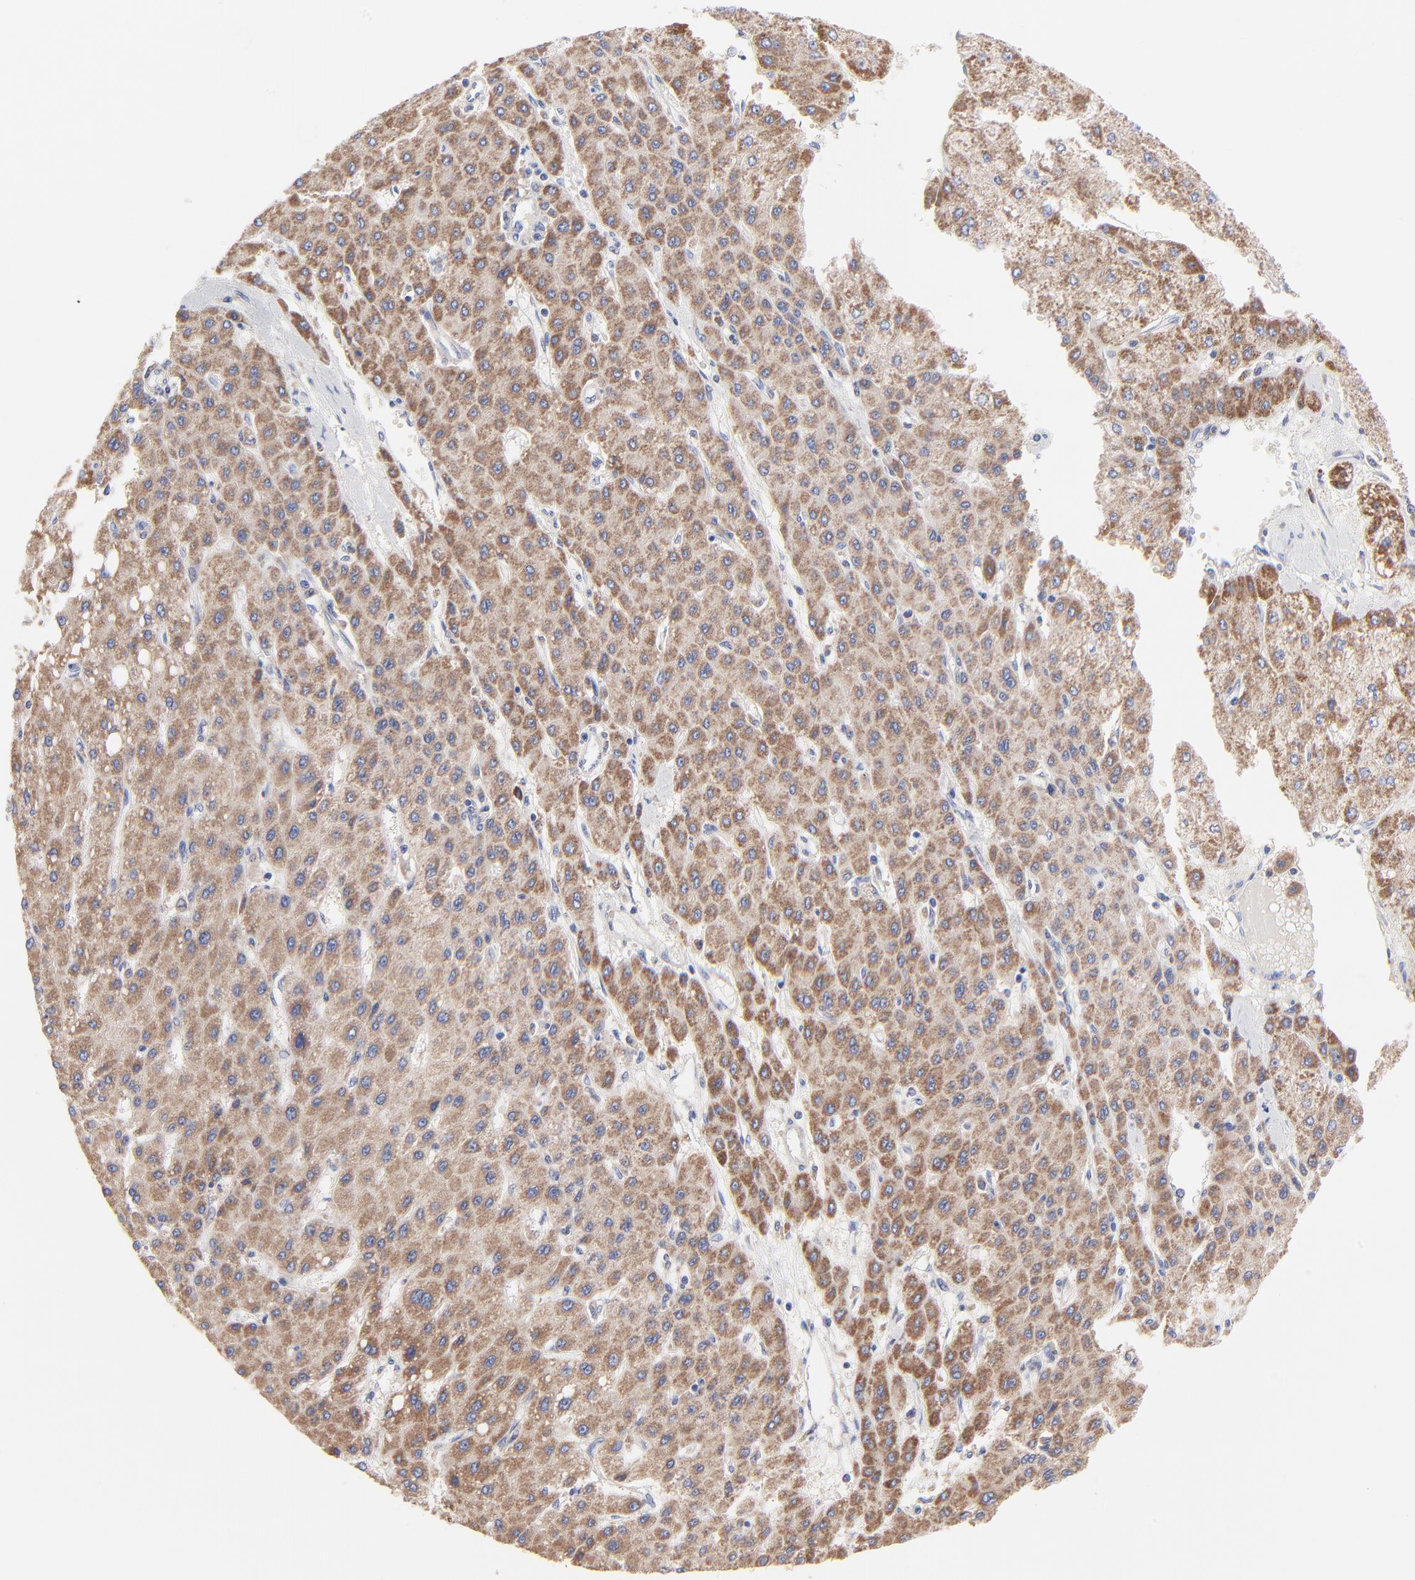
{"staining": {"intensity": "moderate", "quantity": ">75%", "location": "cytoplasmic/membranous"}, "tissue": "liver cancer", "cell_type": "Tumor cells", "image_type": "cancer", "snomed": [{"axis": "morphology", "description": "Carcinoma, Hepatocellular, NOS"}, {"axis": "topography", "description": "Liver"}], "caption": "Hepatocellular carcinoma (liver) stained with DAB (3,3'-diaminobenzidine) IHC displays medium levels of moderate cytoplasmic/membranous staining in approximately >75% of tumor cells.", "gene": "PPFIBP2", "patient": {"sex": "female", "age": 52}}